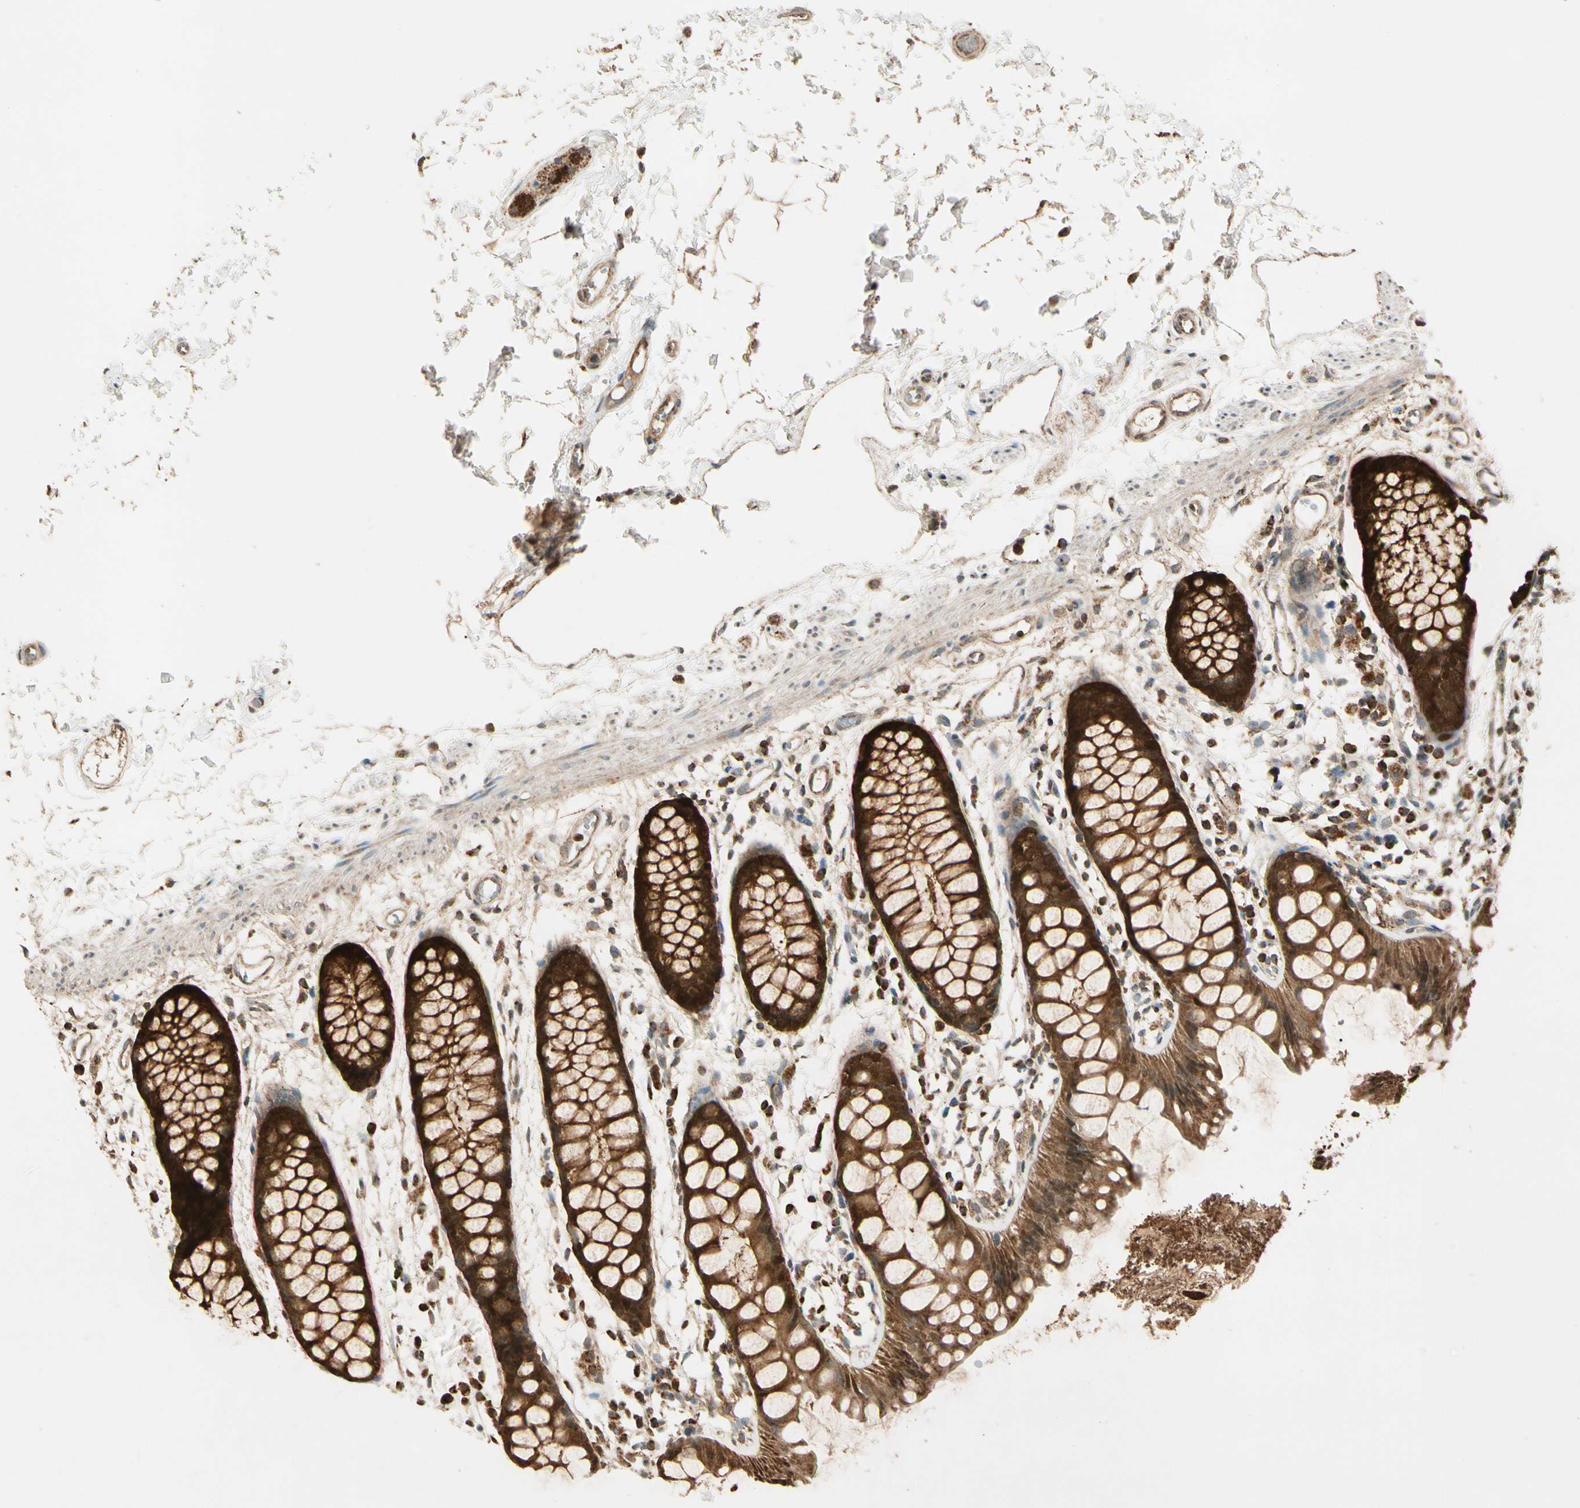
{"staining": {"intensity": "strong", "quantity": "25%-75%", "location": "cytoplasmic/membranous,nuclear"}, "tissue": "rectum", "cell_type": "Glandular cells", "image_type": "normal", "snomed": [{"axis": "morphology", "description": "Normal tissue, NOS"}, {"axis": "topography", "description": "Rectum"}], "caption": "High-magnification brightfield microscopy of unremarkable rectum stained with DAB (brown) and counterstained with hematoxylin (blue). glandular cells exhibit strong cytoplasmic/membranous,nuclear expression is seen in about25%-75% of cells.", "gene": "PRDX5", "patient": {"sex": "female", "age": 66}}